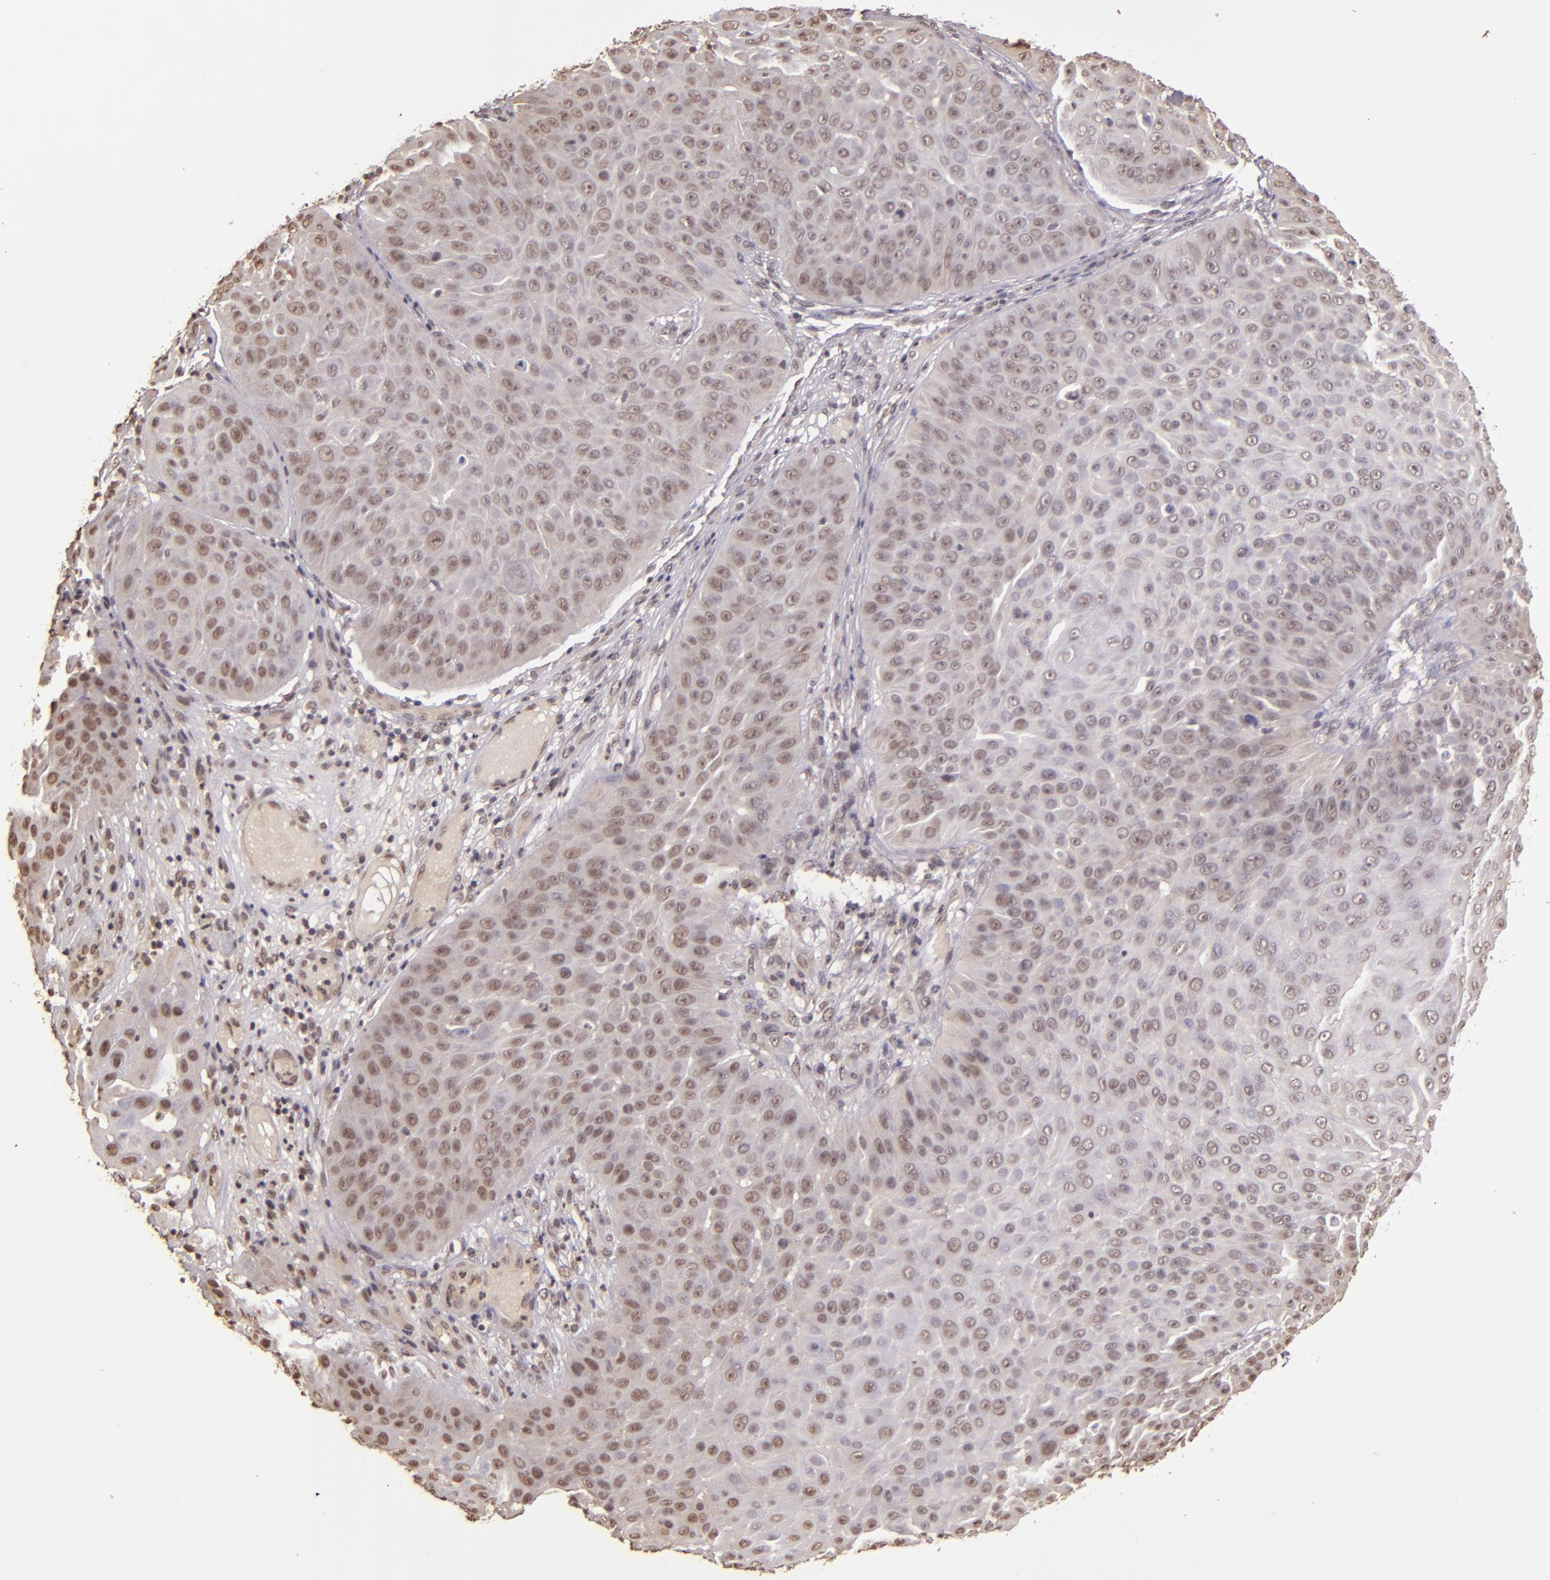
{"staining": {"intensity": "weak", "quantity": ">75%", "location": "cytoplasmic/membranous,nuclear"}, "tissue": "skin cancer", "cell_type": "Tumor cells", "image_type": "cancer", "snomed": [{"axis": "morphology", "description": "Squamous cell carcinoma, NOS"}, {"axis": "topography", "description": "Skin"}], "caption": "Skin squamous cell carcinoma stained with a protein marker demonstrates weak staining in tumor cells.", "gene": "CUL1", "patient": {"sex": "male", "age": 82}}